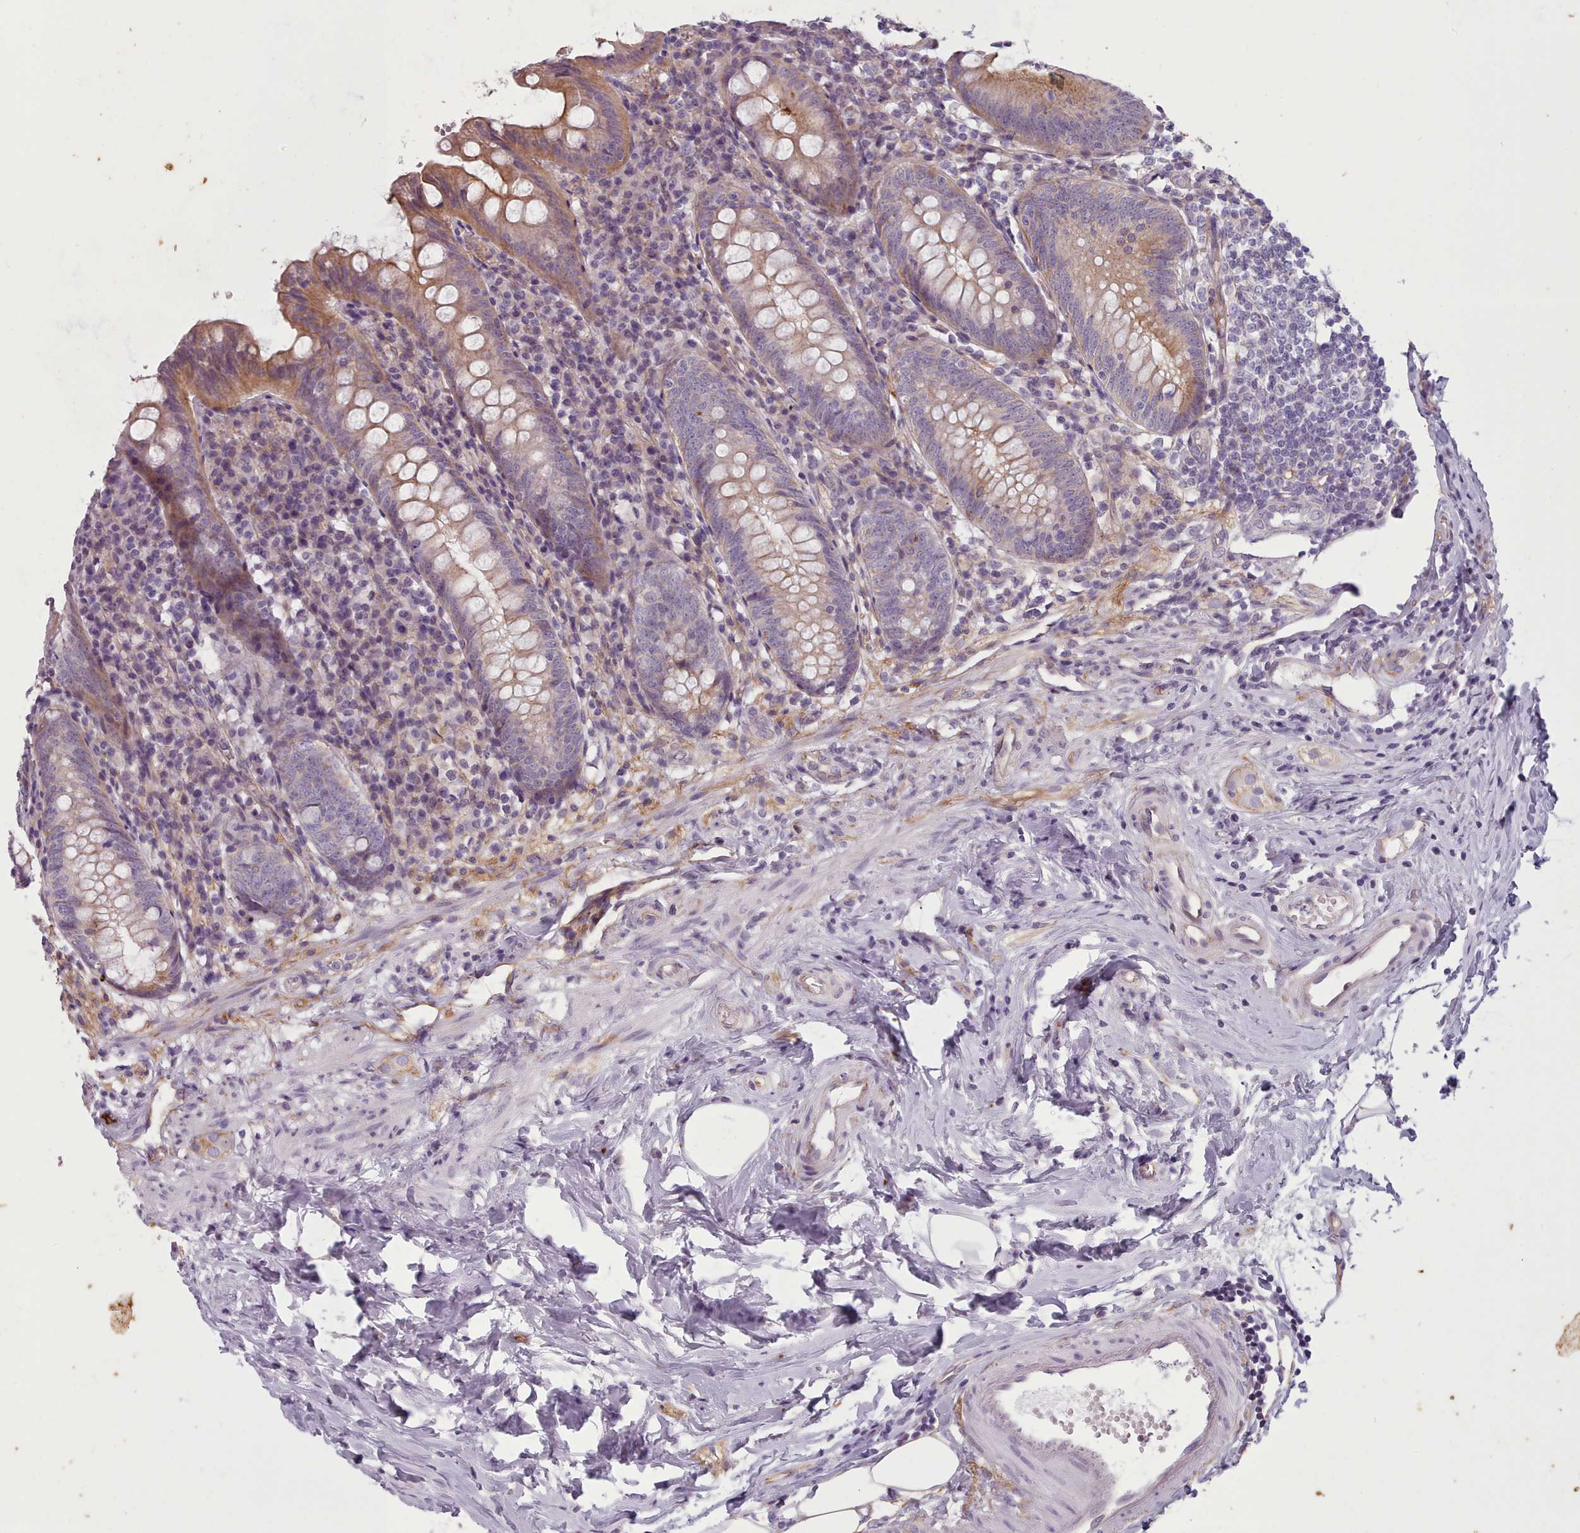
{"staining": {"intensity": "moderate", "quantity": ">75%", "location": "cytoplasmic/membranous"}, "tissue": "appendix", "cell_type": "Glandular cells", "image_type": "normal", "snomed": [{"axis": "morphology", "description": "Normal tissue, NOS"}, {"axis": "topography", "description": "Appendix"}], "caption": "Moderate cytoplasmic/membranous protein staining is identified in approximately >75% of glandular cells in appendix. The protein of interest is shown in brown color, while the nuclei are stained blue.", "gene": "PLD4", "patient": {"sex": "female", "age": 54}}